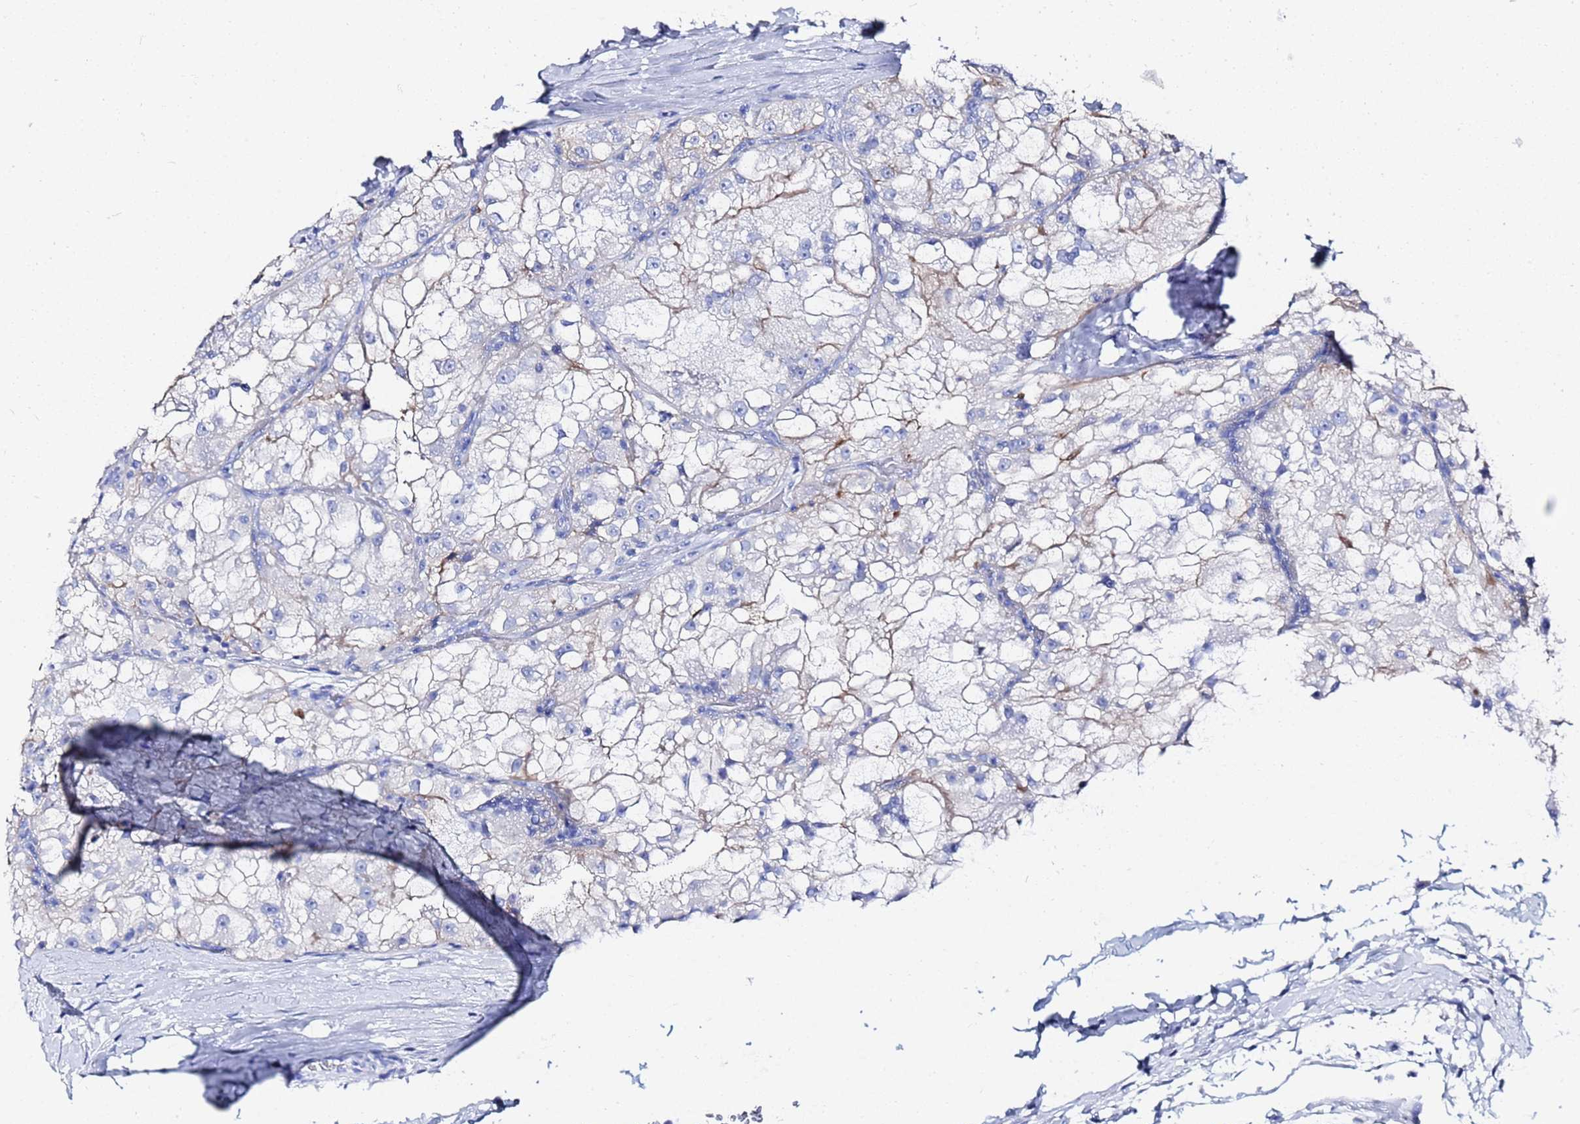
{"staining": {"intensity": "weak", "quantity": "<25%", "location": "cytoplasmic/membranous"}, "tissue": "renal cancer", "cell_type": "Tumor cells", "image_type": "cancer", "snomed": [{"axis": "morphology", "description": "Adenocarcinoma, NOS"}, {"axis": "topography", "description": "Kidney"}], "caption": "The histopathology image demonstrates no staining of tumor cells in renal adenocarcinoma. The staining is performed using DAB (3,3'-diaminobenzidine) brown chromogen with nuclei counter-stained in using hematoxylin.", "gene": "GGT1", "patient": {"sex": "female", "age": 72}}